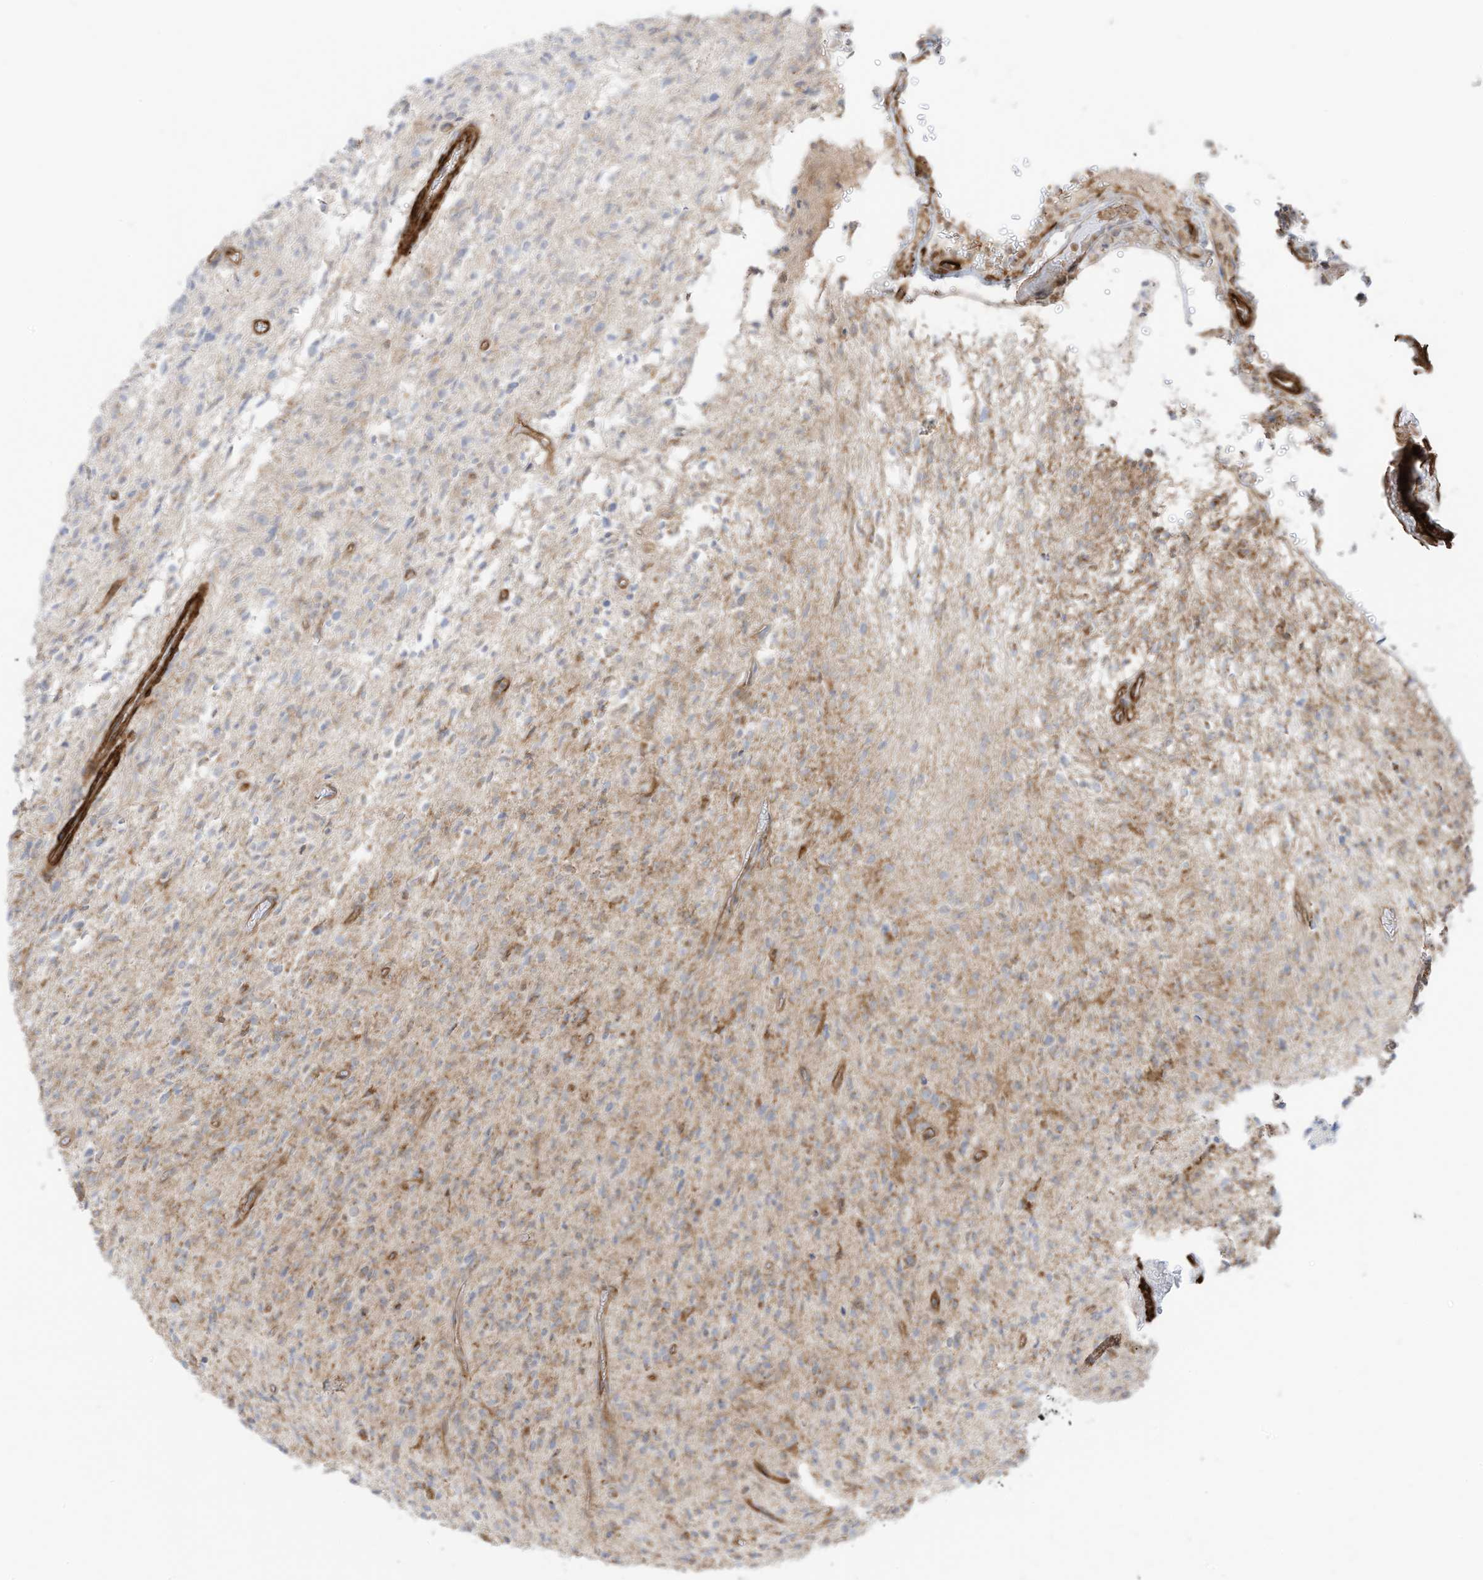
{"staining": {"intensity": "weak", "quantity": "<25%", "location": "cytoplasmic/membranous"}, "tissue": "glioma", "cell_type": "Tumor cells", "image_type": "cancer", "snomed": [{"axis": "morphology", "description": "Glioma, malignant, High grade"}, {"axis": "topography", "description": "Brain"}], "caption": "High-grade glioma (malignant) was stained to show a protein in brown. There is no significant staining in tumor cells. The staining is performed using DAB brown chromogen with nuclei counter-stained in using hematoxylin.", "gene": "ABCB7", "patient": {"sex": "female", "age": 57}}